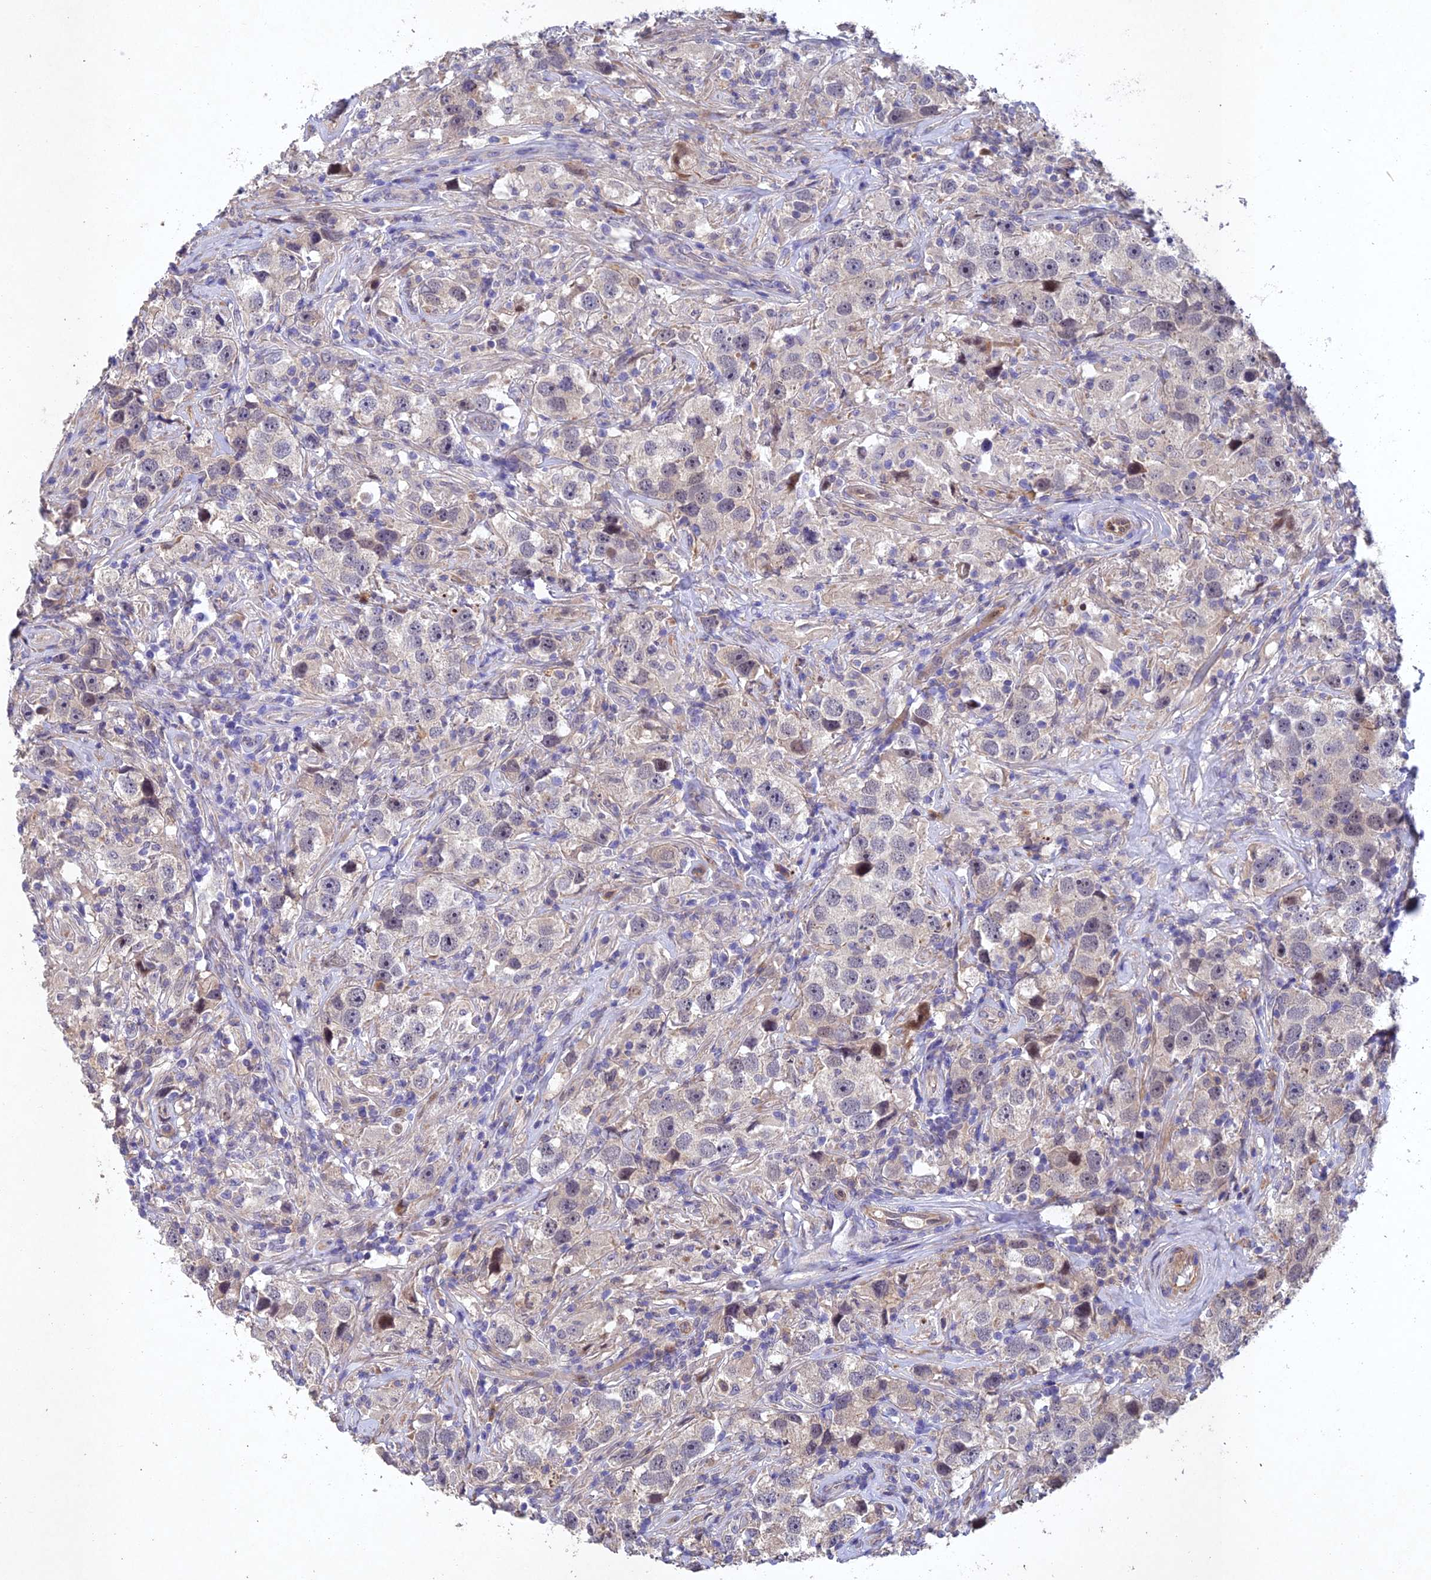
{"staining": {"intensity": "negative", "quantity": "none", "location": "none"}, "tissue": "testis cancer", "cell_type": "Tumor cells", "image_type": "cancer", "snomed": [{"axis": "morphology", "description": "Seminoma, NOS"}, {"axis": "topography", "description": "Testis"}], "caption": "This is an IHC micrograph of human testis cancer (seminoma). There is no expression in tumor cells.", "gene": "NSMCE1", "patient": {"sex": "male", "age": 49}}